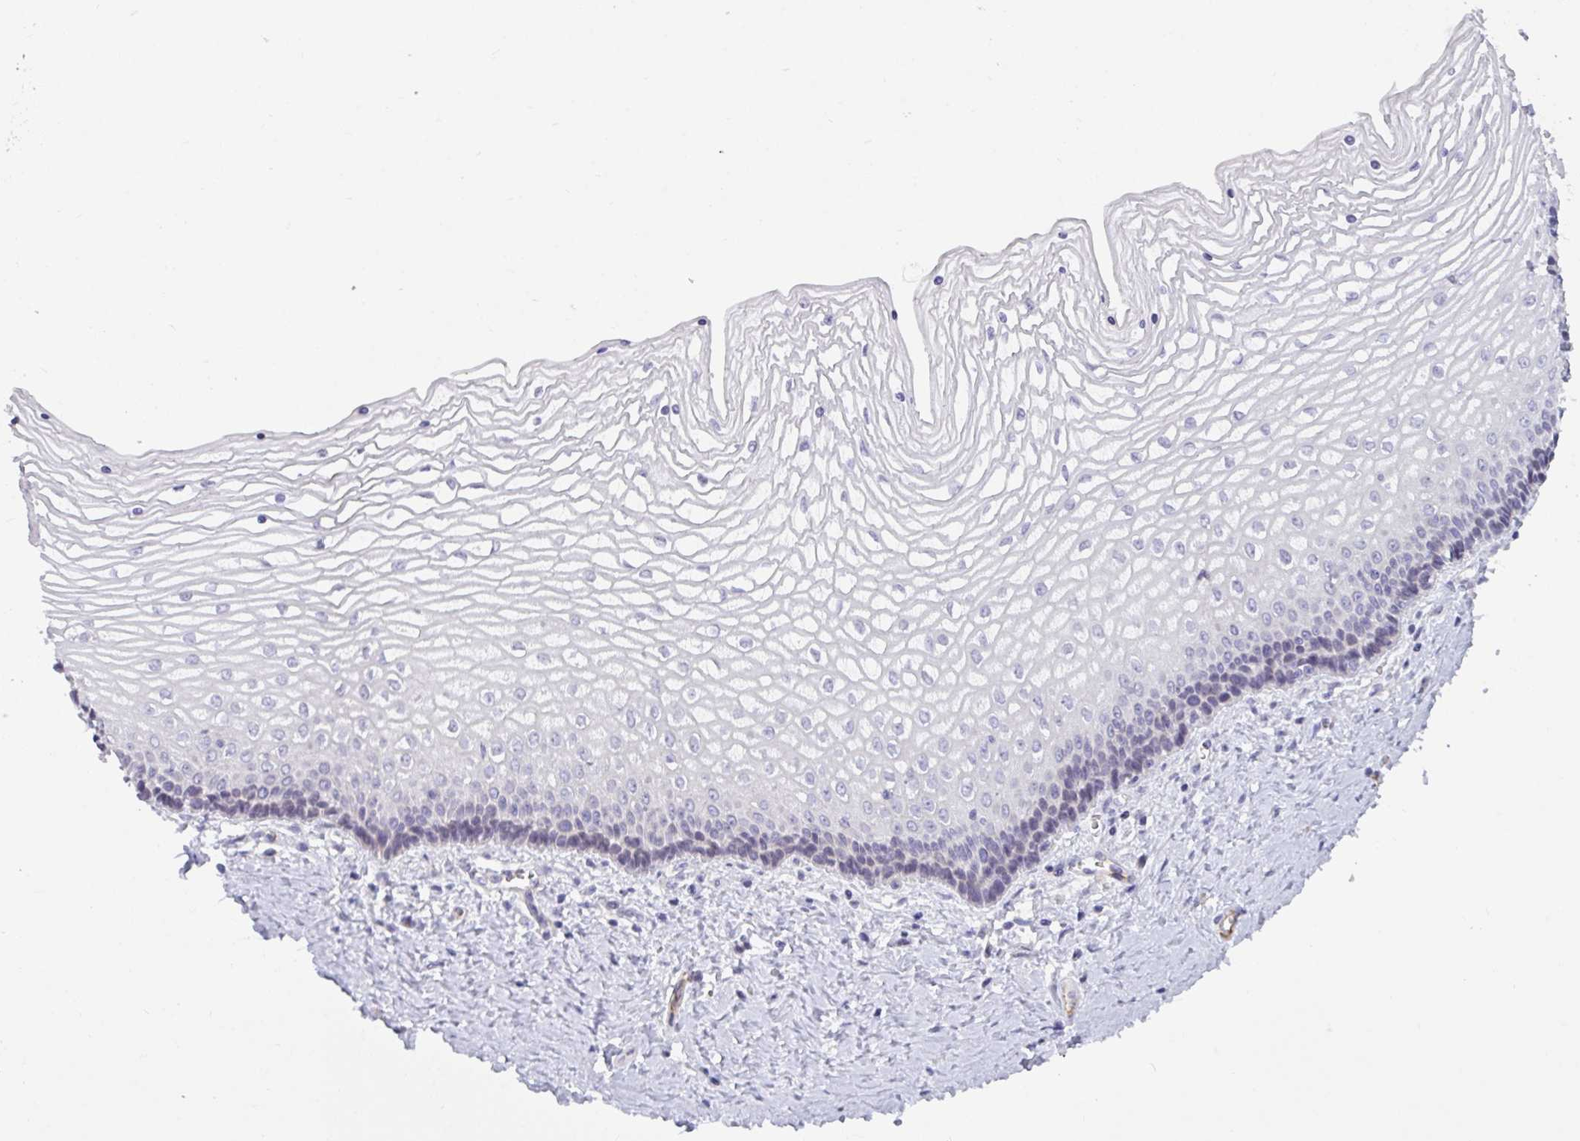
{"staining": {"intensity": "negative", "quantity": "none", "location": "none"}, "tissue": "vagina", "cell_type": "Squamous epithelial cells", "image_type": "normal", "snomed": [{"axis": "morphology", "description": "Normal tissue, NOS"}, {"axis": "topography", "description": "Vagina"}], "caption": "The image exhibits no staining of squamous epithelial cells in normal vagina.", "gene": "SEMA6B", "patient": {"sex": "female", "age": 45}}